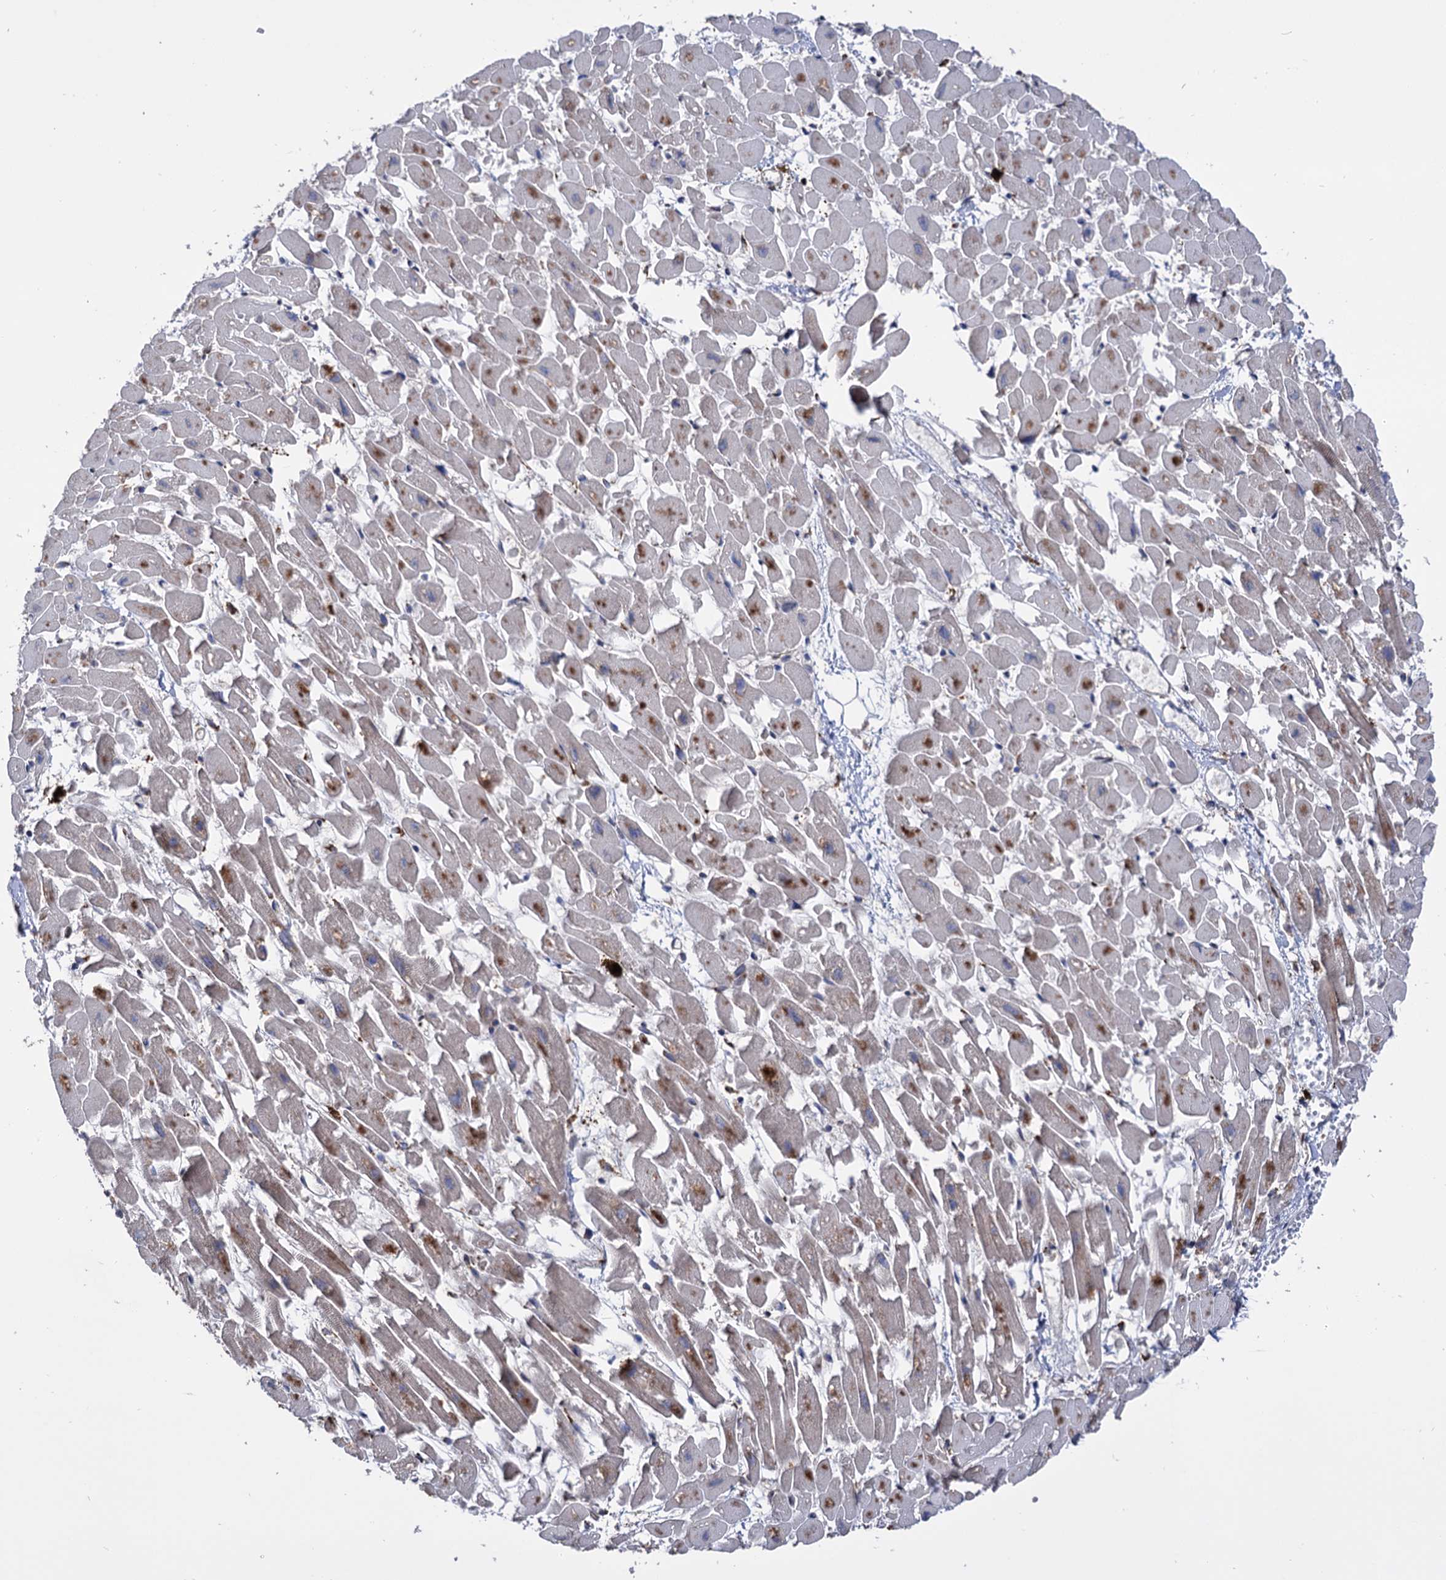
{"staining": {"intensity": "moderate", "quantity": "25%-75%", "location": "cytoplasmic/membranous"}, "tissue": "heart muscle", "cell_type": "Cardiomyocytes", "image_type": "normal", "snomed": [{"axis": "morphology", "description": "Normal tissue, NOS"}, {"axis": "topography", "description": "Heart"}], "caption": "Cardiomyocytes exhibit medium levels of moderate cytoplasmic/membranous positivity in approximately 25%-75% of cells in benign human heart muscle. The staining was performed using DAB (3,3'-diaminobenzidine), with brown indicating positive protein expression. Nuclei are stained blue with hematoxylin.", "gene": "CDAN1", "patient": {"sex": "female", "age": 64}}